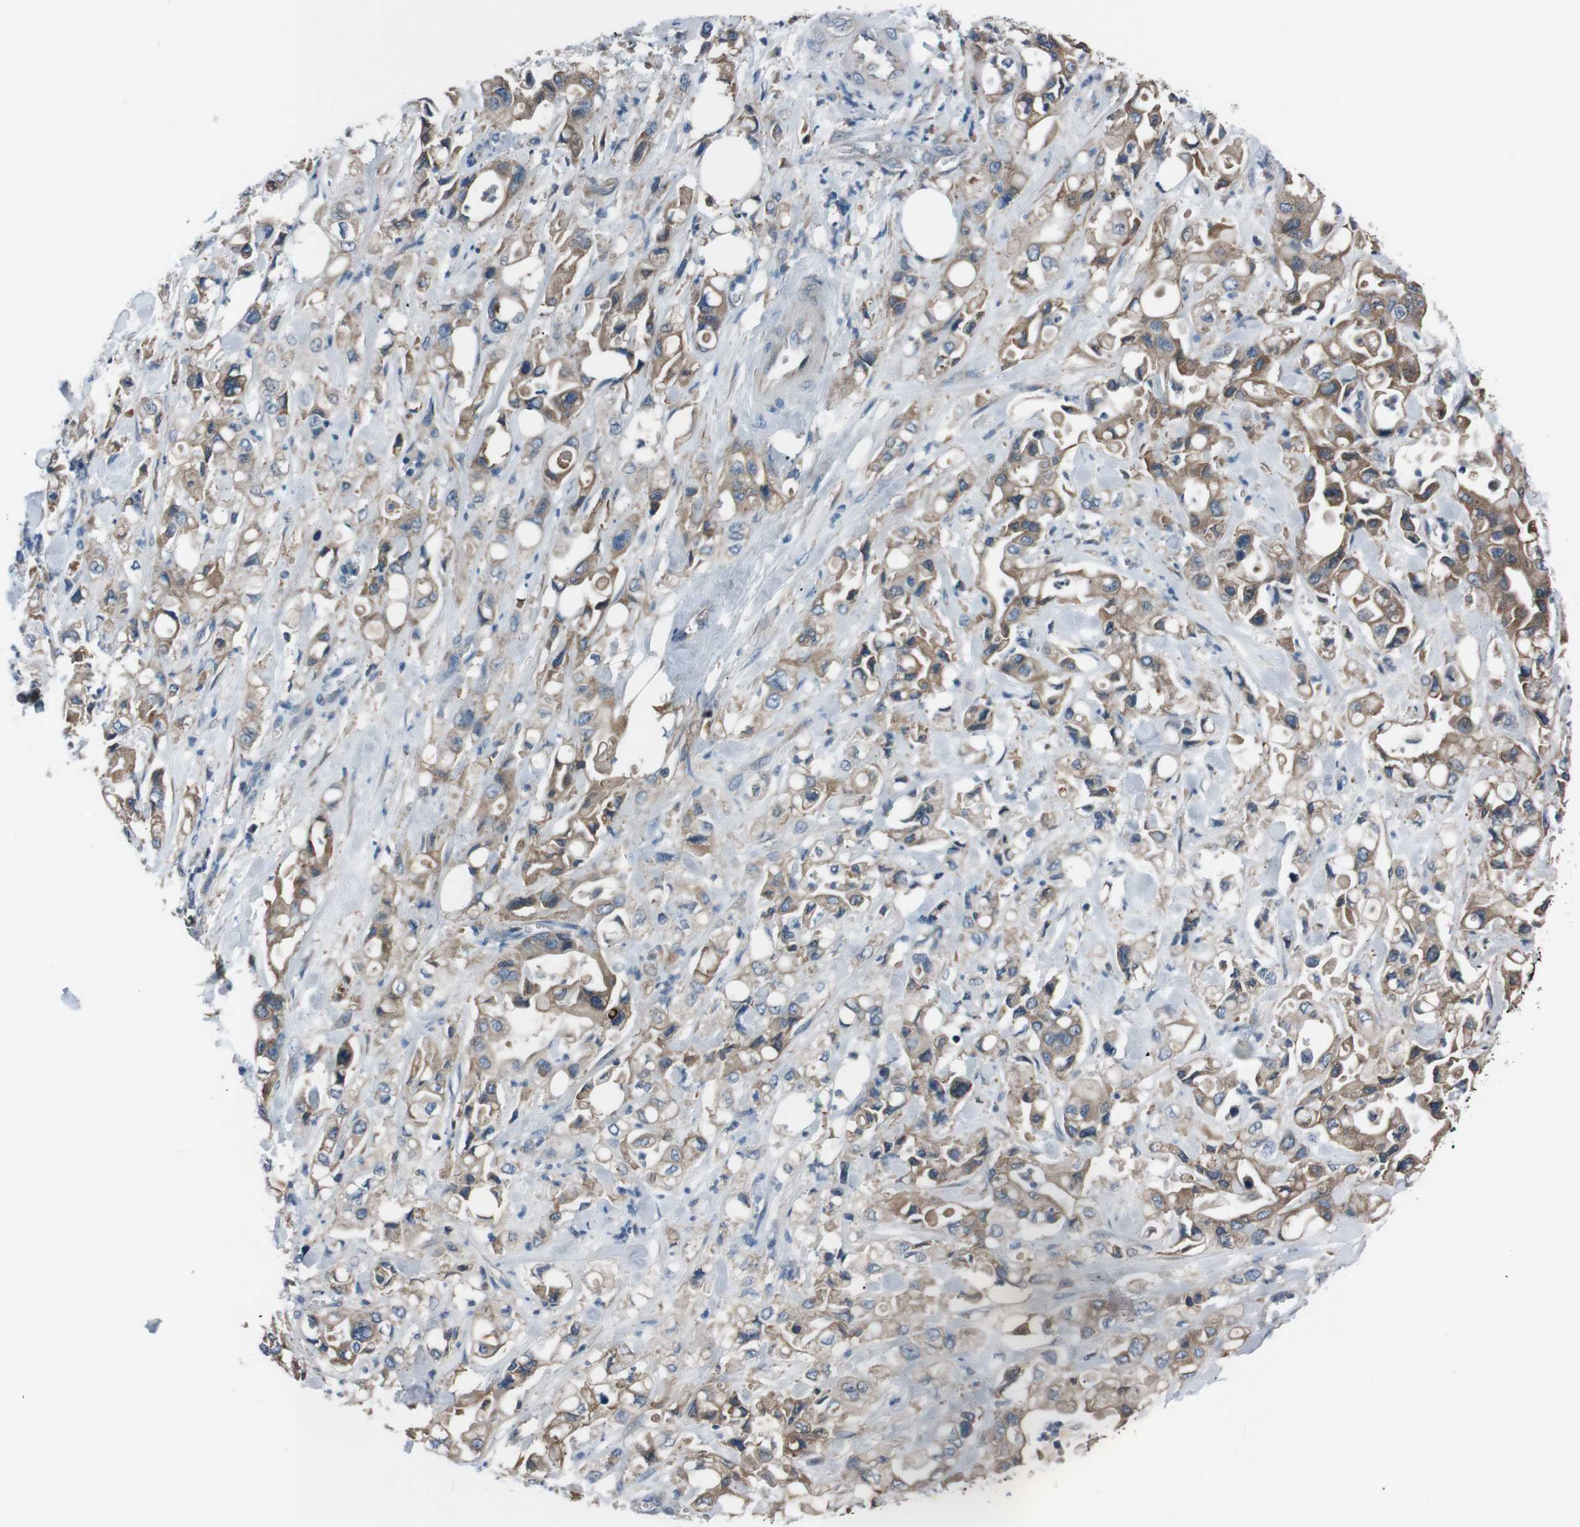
{"staining": {"intensity": "moderate", "quantity": ">75%", "location": "cytoplasmic/membranous"}, "tissue": "pancreatic cancer", "cell_type": "Tumor cells", "image_type": "cancer", "snomed": [{"axis": "morphology", "description": "Adenocarcinoma, NOS"}, {"axis": "topography", "description": "Pancreas"}], "caption": "Immunohistochemical staining of pancreatic adenocarcinoma shows medium levels of moderate cytoplasmic/membranous protein expression in approximately >75% of tumor cells.", "gene": "SIGMAR1", "patient": {"sex": "male", "age": 70}}